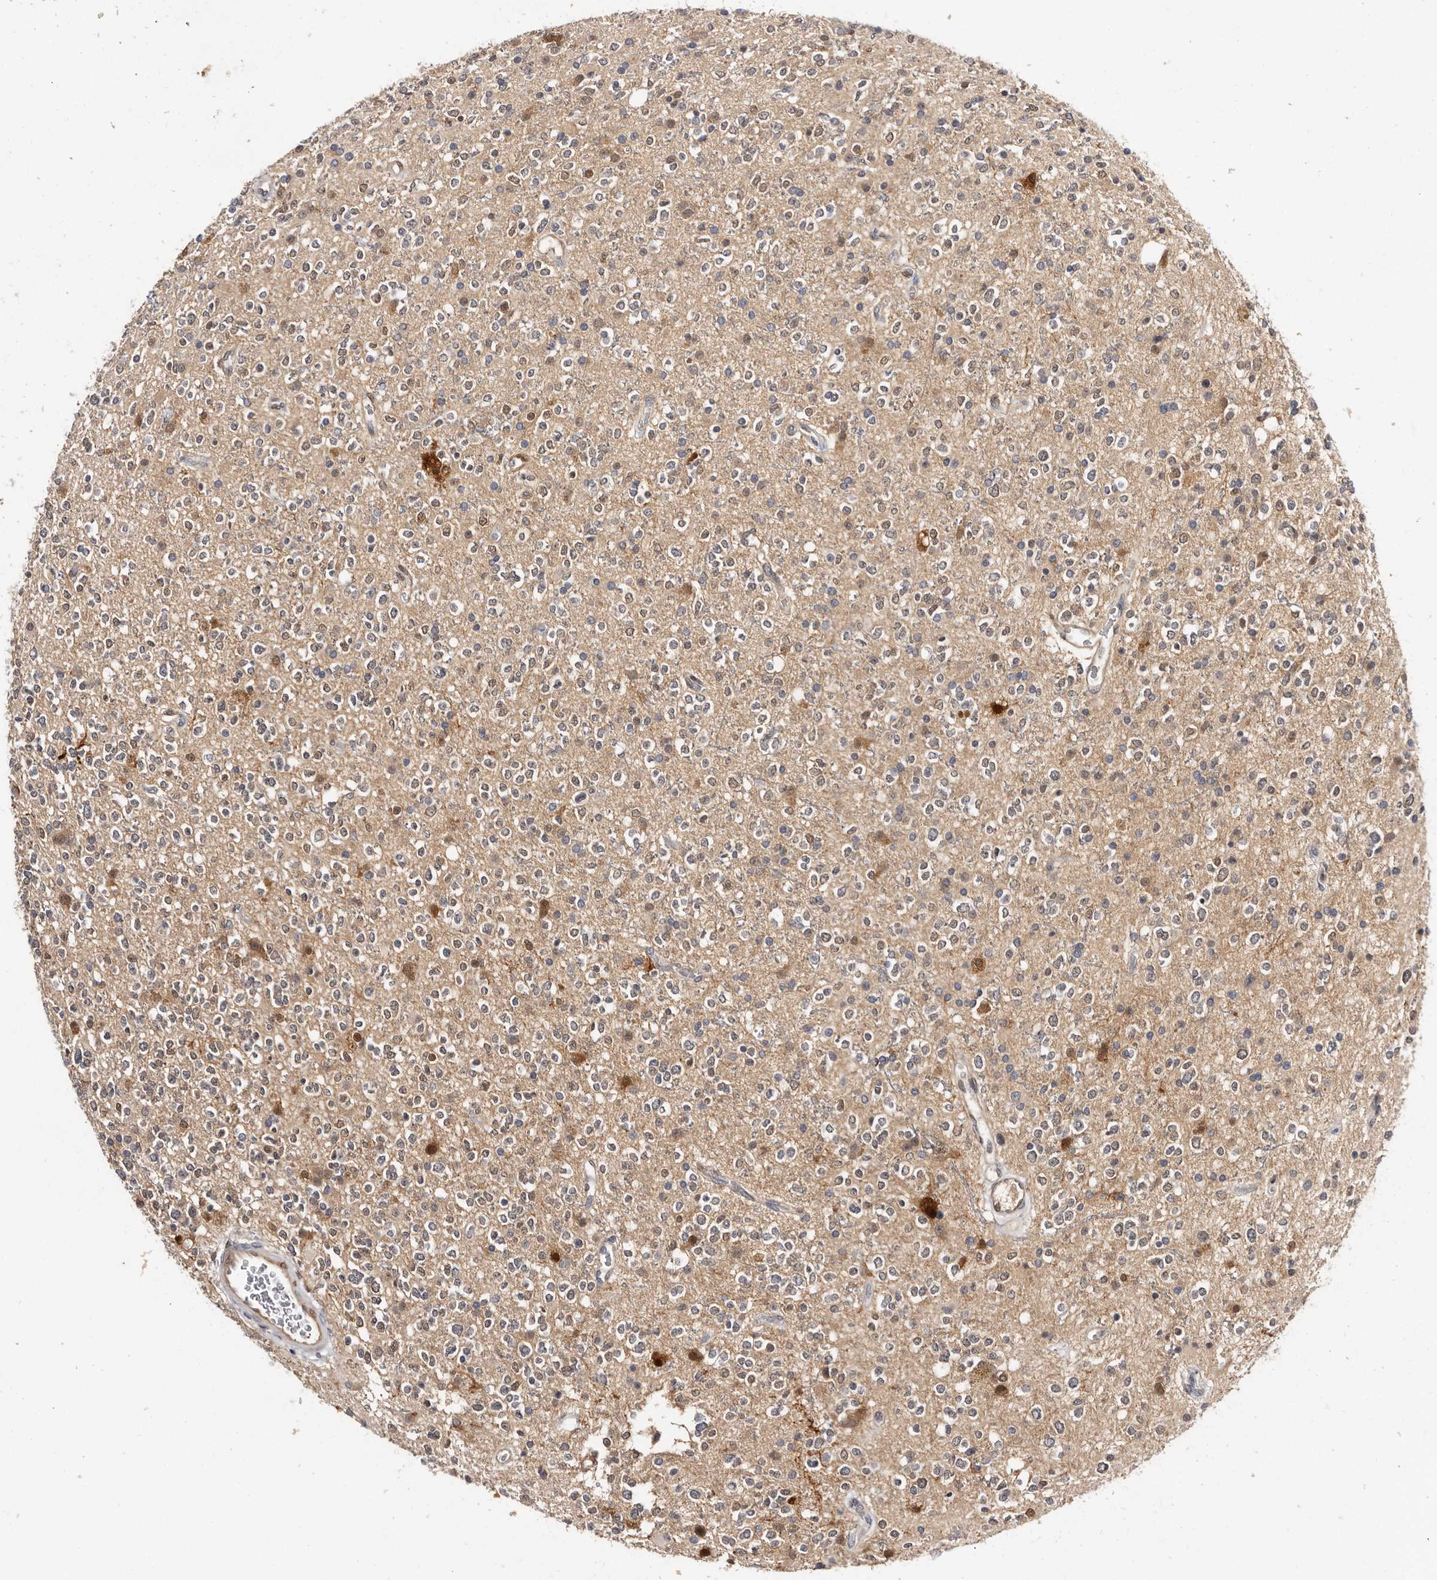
{"staining": {"intensity": "moderate", "quantity": "<25%", "location": "nuclear"}, "tissue": "glioma", "cell_type": "Tumor cells", "image_type": "cancer", "snomed": [{"axis": "morphology", "description": "Glioma, malignant, High grade"}, {"axis": "topography", "description": "Brain"}], "caption": "Immunohistochemical staining of human glioma exhibits low levels of moderate nuclear protein staining in about <25% of tumor cells.", "gene": "TP53I3", "patient": {"sex": "male", "age": 34}}